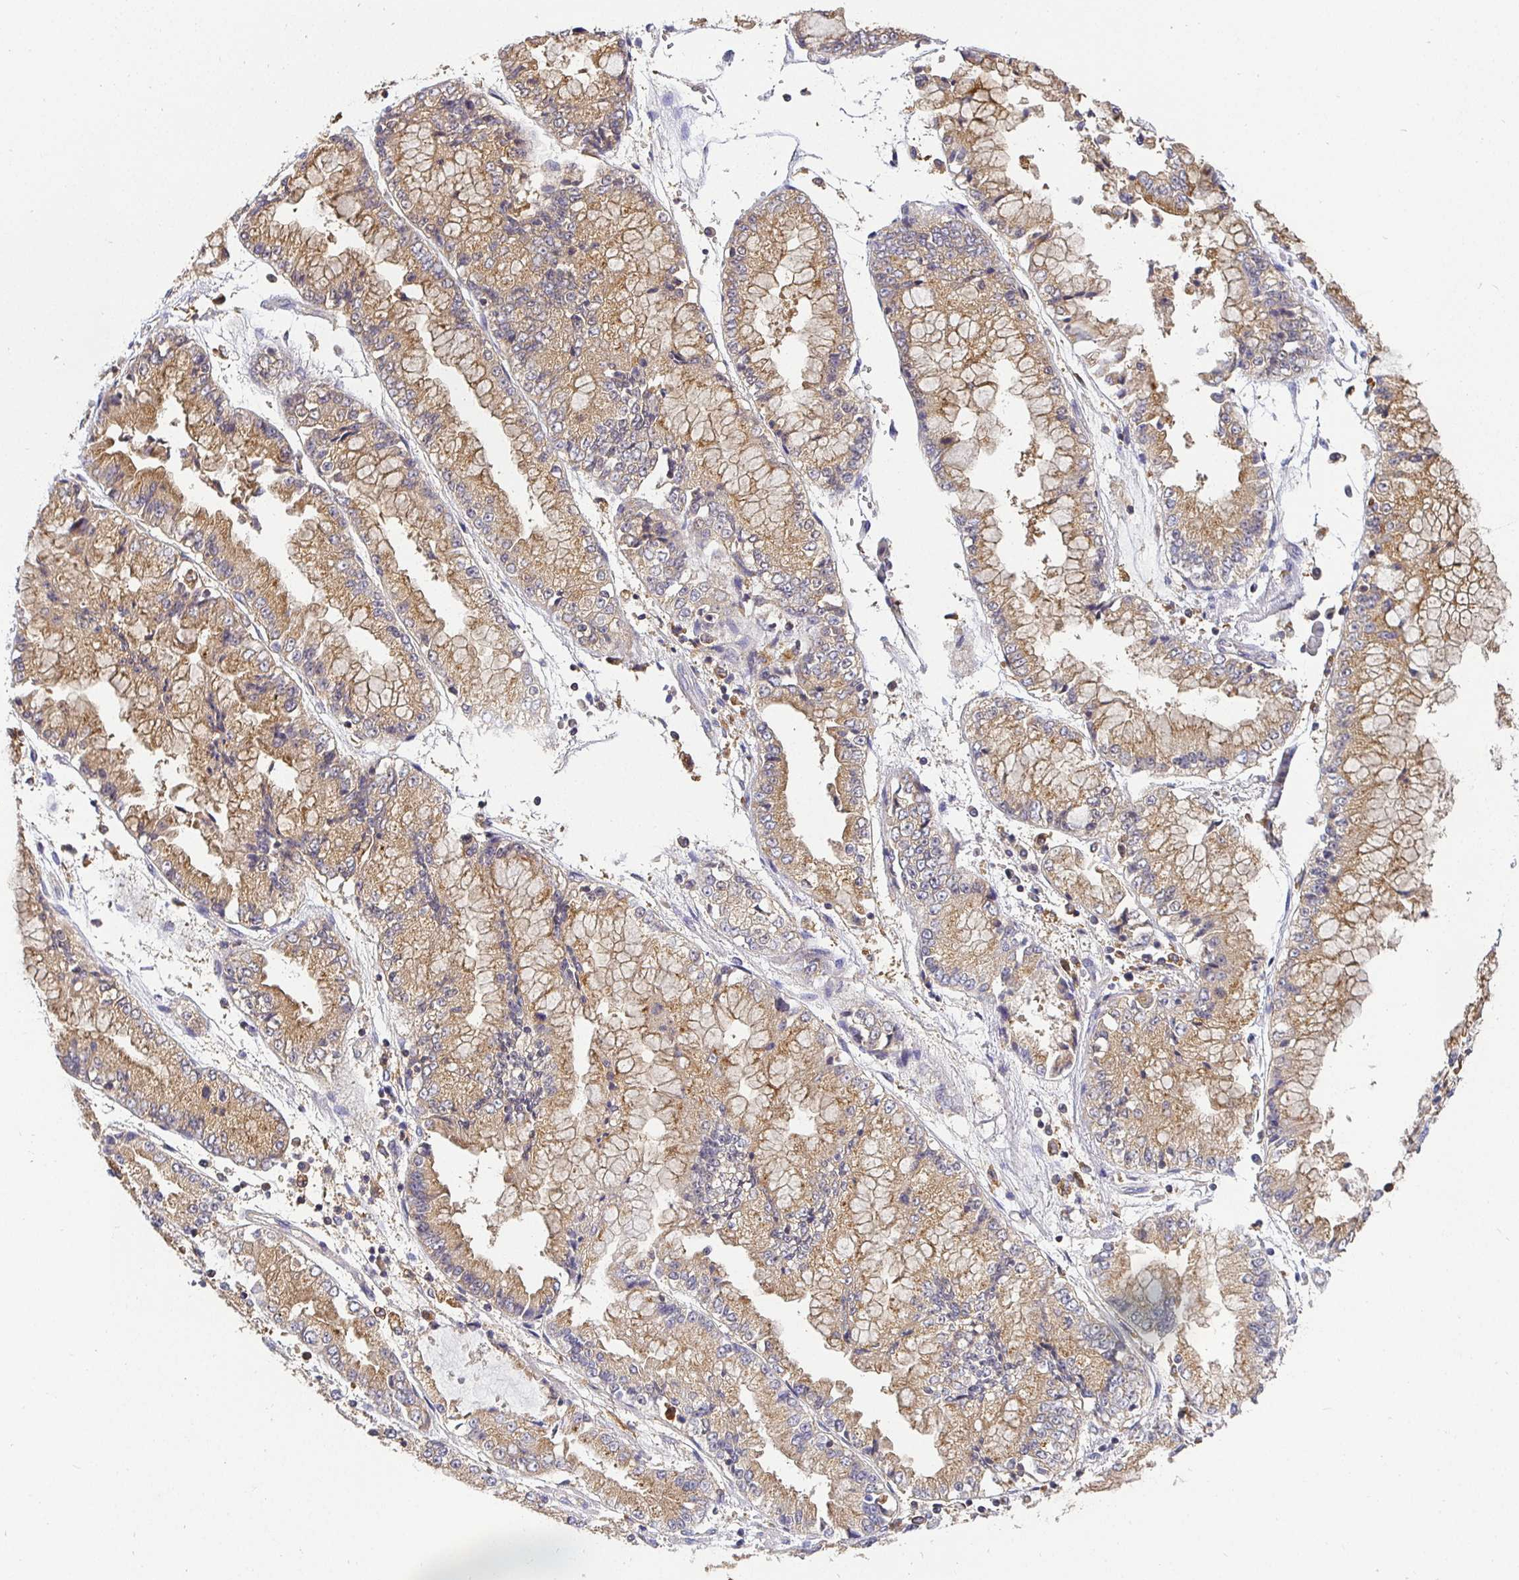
{"staining": {"intensity": "moderate", "quantity": ">75%", "location": "cytoplasmic/membranous"}, "tissue": "stomach cancer", "cell_type": "Tumor cells", "image_type": "cancer", "snomed": [{"axis": "morphology", "description": "Adenocarcinoma, NOS"}, {"axis": "topography", "description": "Stomach, upper"}], "caption": "Stomach cancer (adenocarcinoma) was stained to show a protein in brown. There is medium levels of moderate cytoplasmic/membranous expression in approximately >75% of tumor cells. (DAB IHC with brightfield microscopy, high magnification).", "gene": "ATP6V1F", "patient": {"sex": "female", "age": 74}}